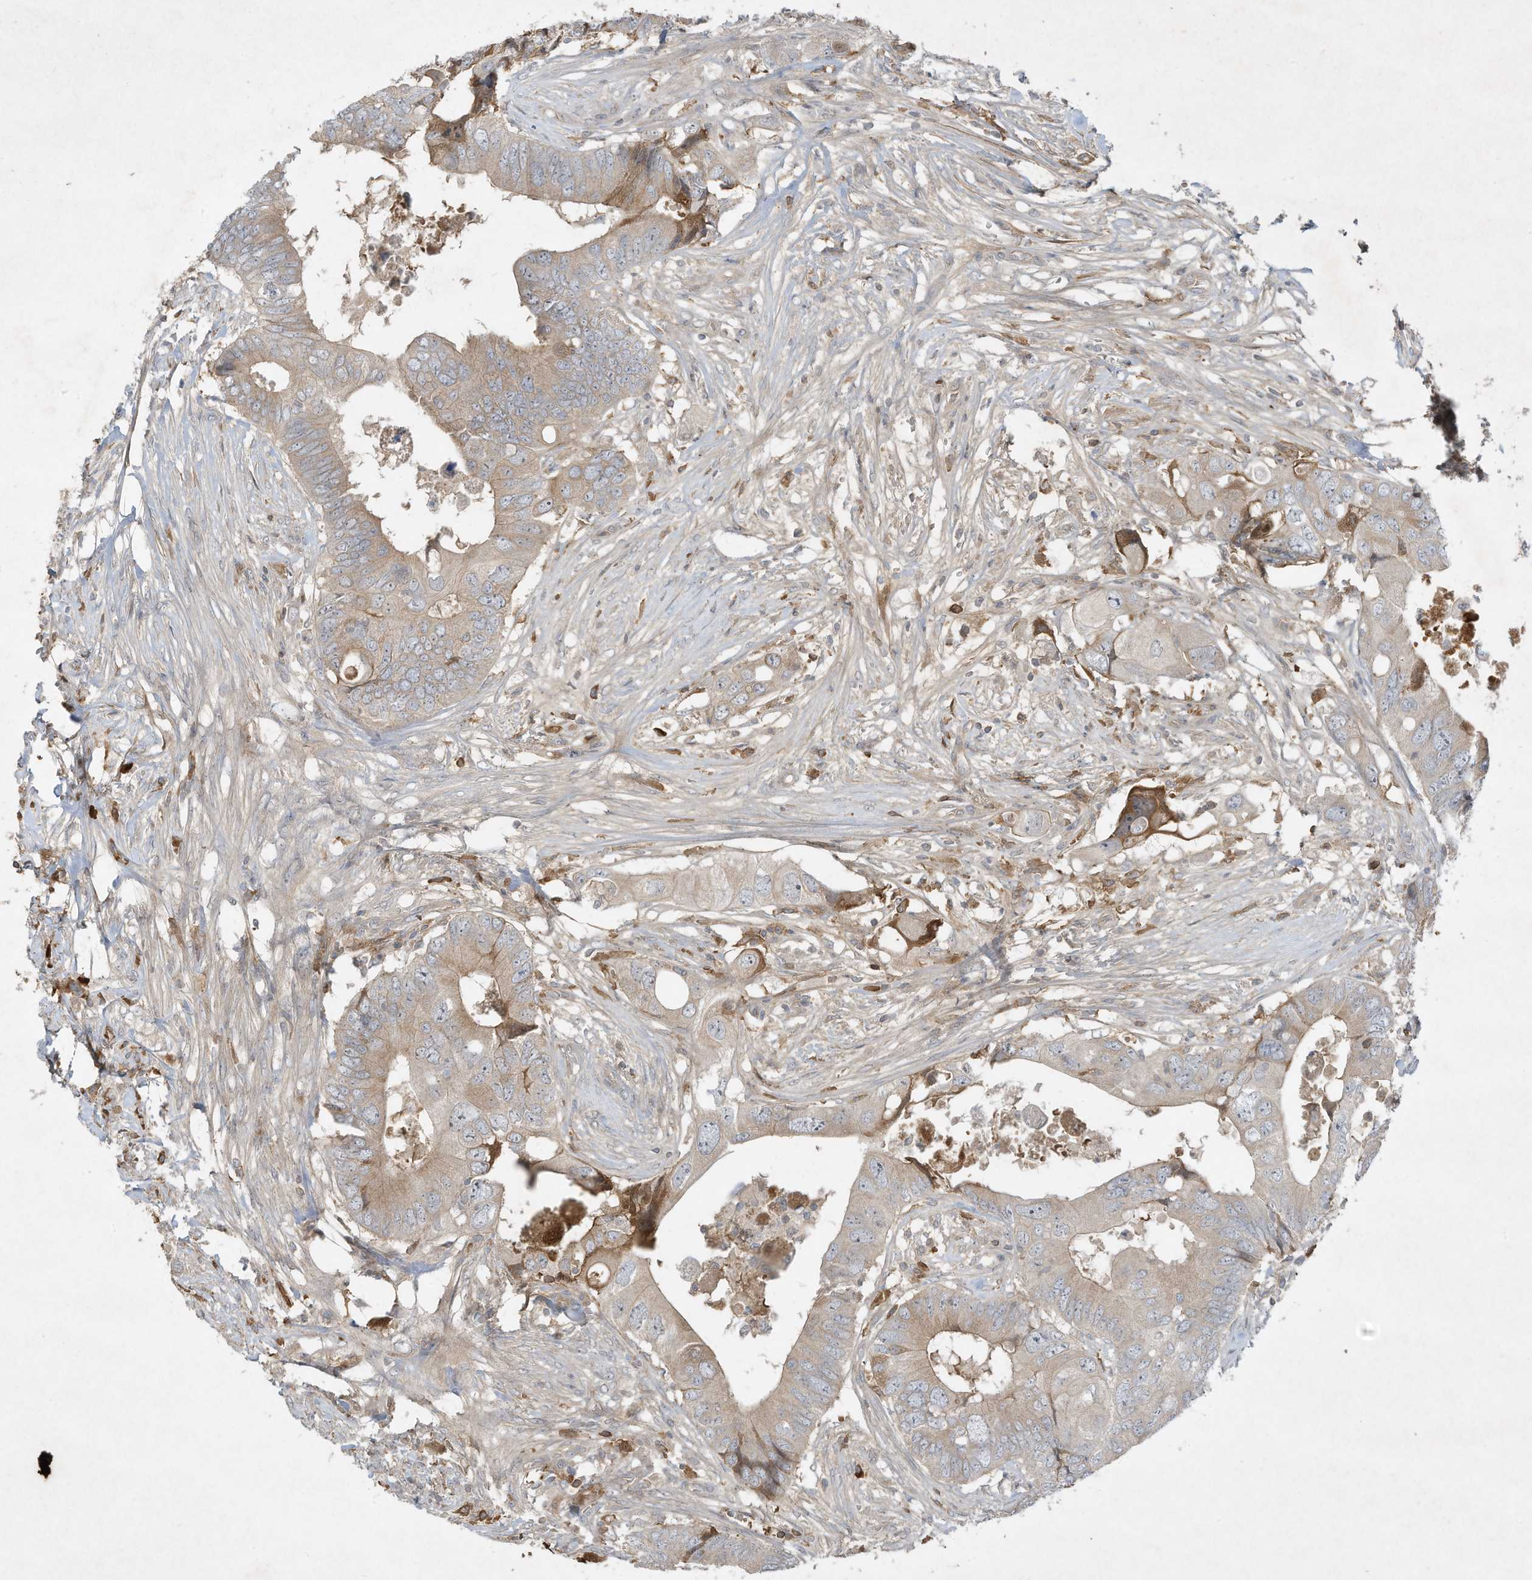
{"staining": {"intensity": "weak", "quantity": "25%-75%", "location": "cytoplasmic/membranous"}, "tissue": "colorectal cancer", "cell_type": "Tumor cells", "image_type": "cancer", "snomed": [{"axis": "morphology", "description": "Adenocarcinoma, NOS"}, {"axis": "topography", "description": "Colon"}], "caption": "This is a micrograph of IHC staining of colorectal adenocarcinoma, which shows weak positivity in the cytoplasmic/membranous of tumor cells.", "gene": "FETUB", "patient": {"sex": "male", "age": 71}}